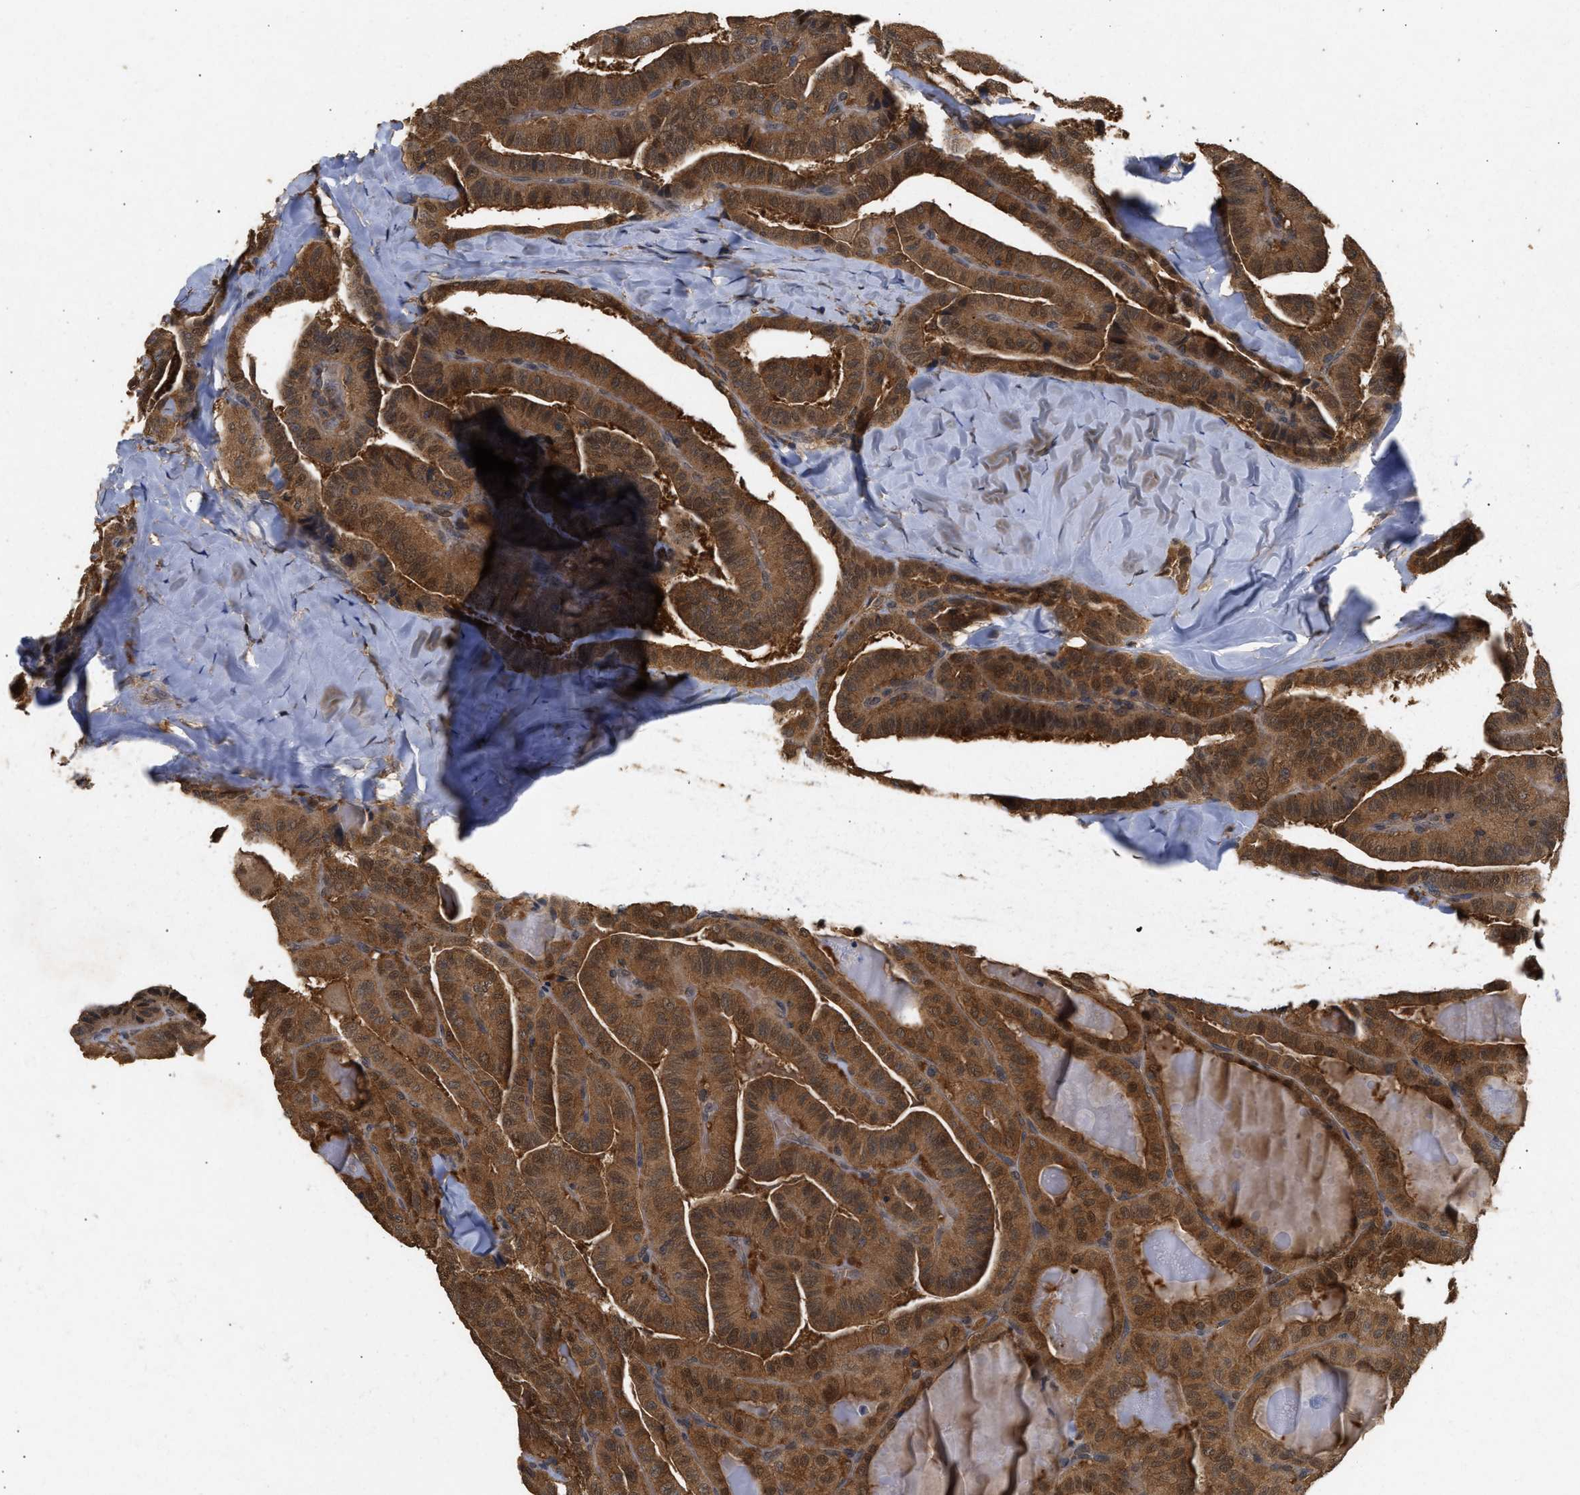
{"staining": {"intensity": "strong", "quantity": ">75%", "location": "cytoplasmic/membranous,nuclear"}, "tissue": "thyroid cancer", "cell_type": "Tumor cells", "image_type": "cancer", "snomed": [{"axis": "morphology", "description": "Papillary adenocarcinoma, NOS"}, {"axis": "topography", "description": "Thyroid gland"}], "caption": "Immunohistochemical staining of thyroid cancer exhibits high levels of strong cytoplasmic/membranous and nuclear protein positivity in approximately >75% of tumor cells.", "gene": "FITM1", "patient": {"sex": "male", "age": 77}}